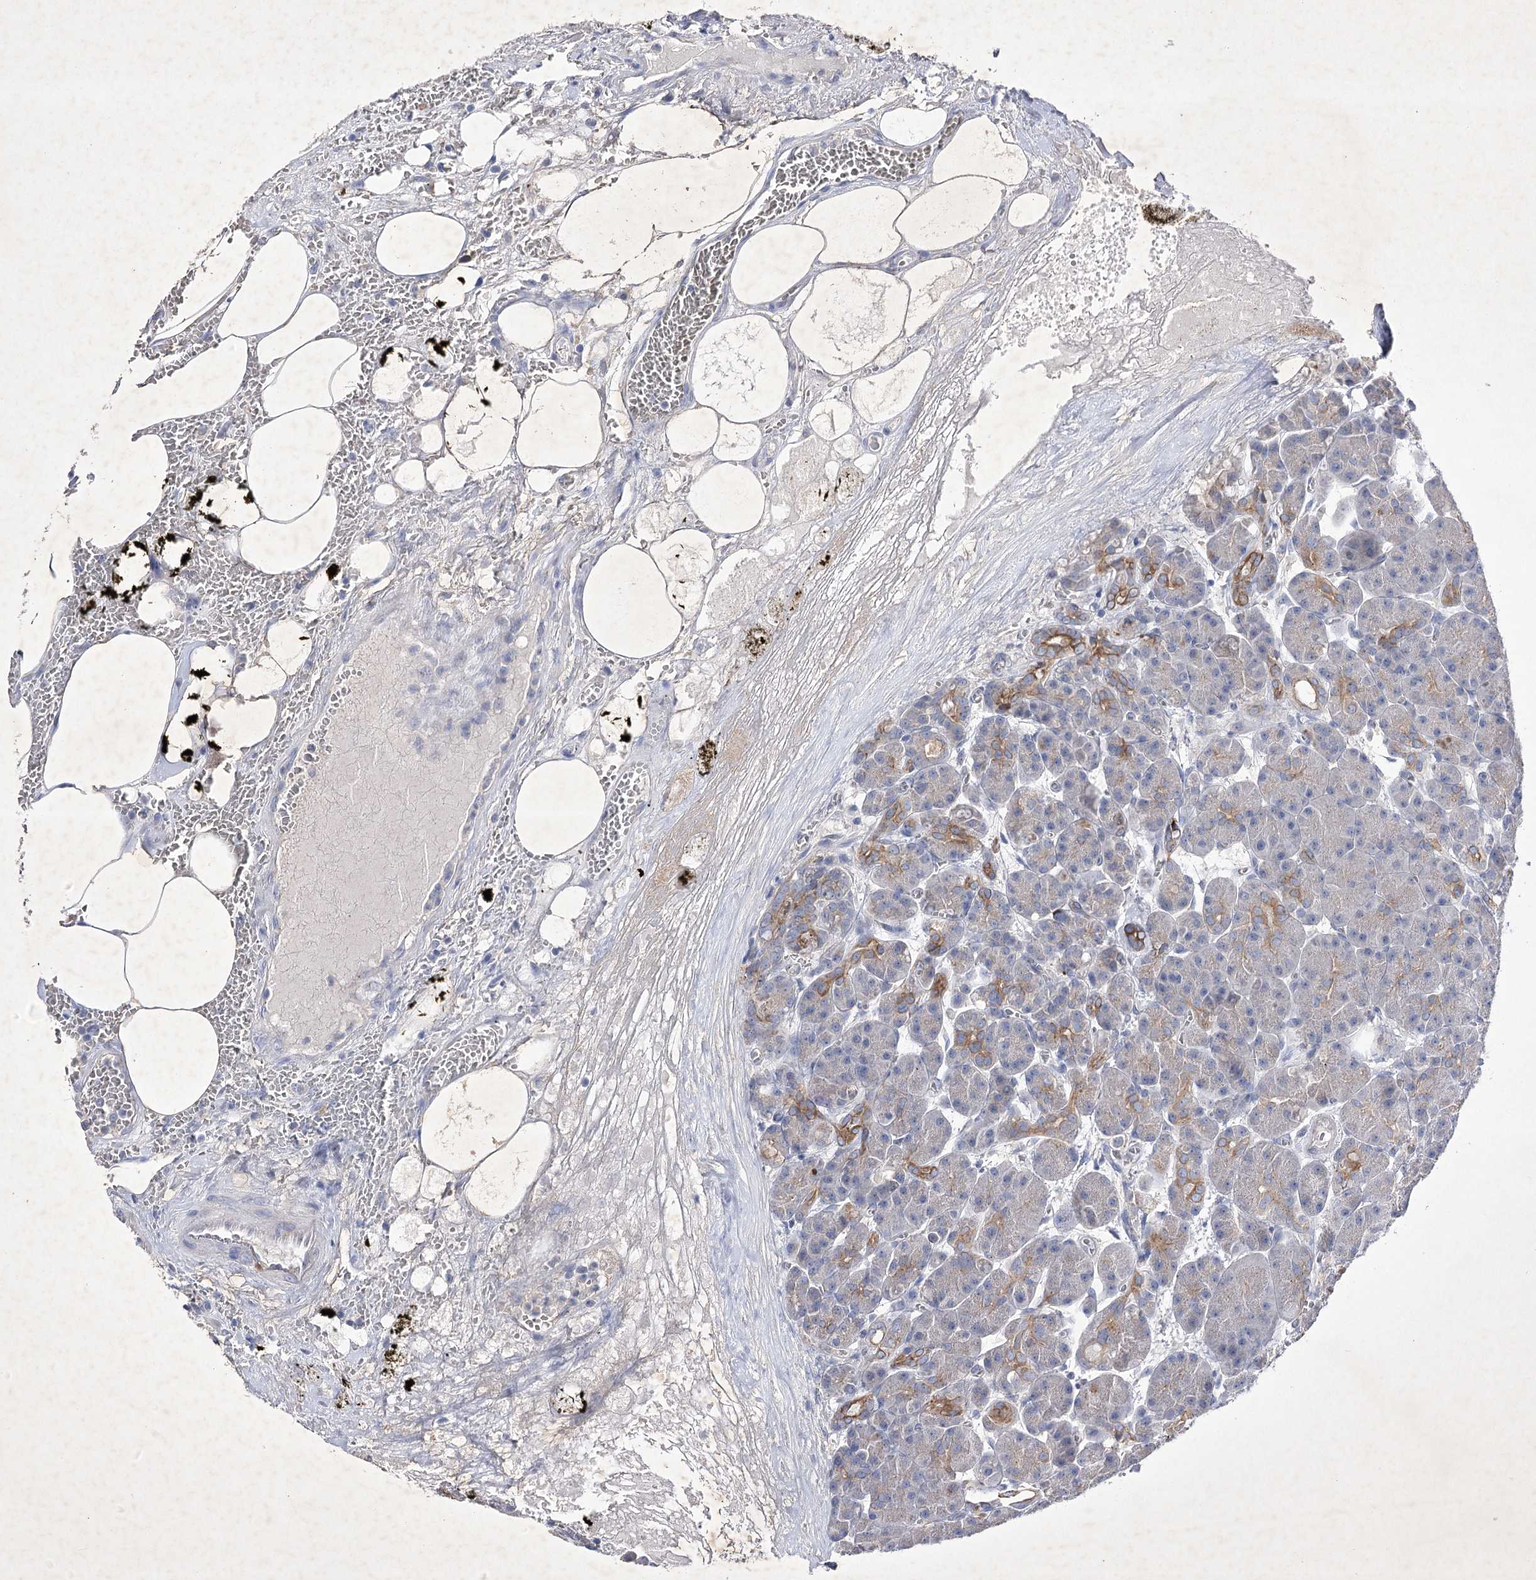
{"staining": {"intensity": "moderate", "quantity": "<25%", "location": "cytoplasmic/membranous"}, "tissue": "pancreas", "cell_type": "Exocrine glandular cells", "image_type": "normal", "snomed": [{"axis": "morphology", "description": "Normal tissue, NOS"}, {"axis": "topography", "description": "Pancreas"}], "caption": "The micrograph reveals staining of normal pancreas, revealing moderate cytoplasmic/membranous protein staining (brown color) within exocrine glandular cells. The staining was performed using DAB (3,3'-diaminobenzidine) to visualize the protein expression in brown, while the nuclei were stained in blue with hematoxylin (Magnification: 20x).", "gene": "COX15", "patient": {"sex": "male", "age": 63}}